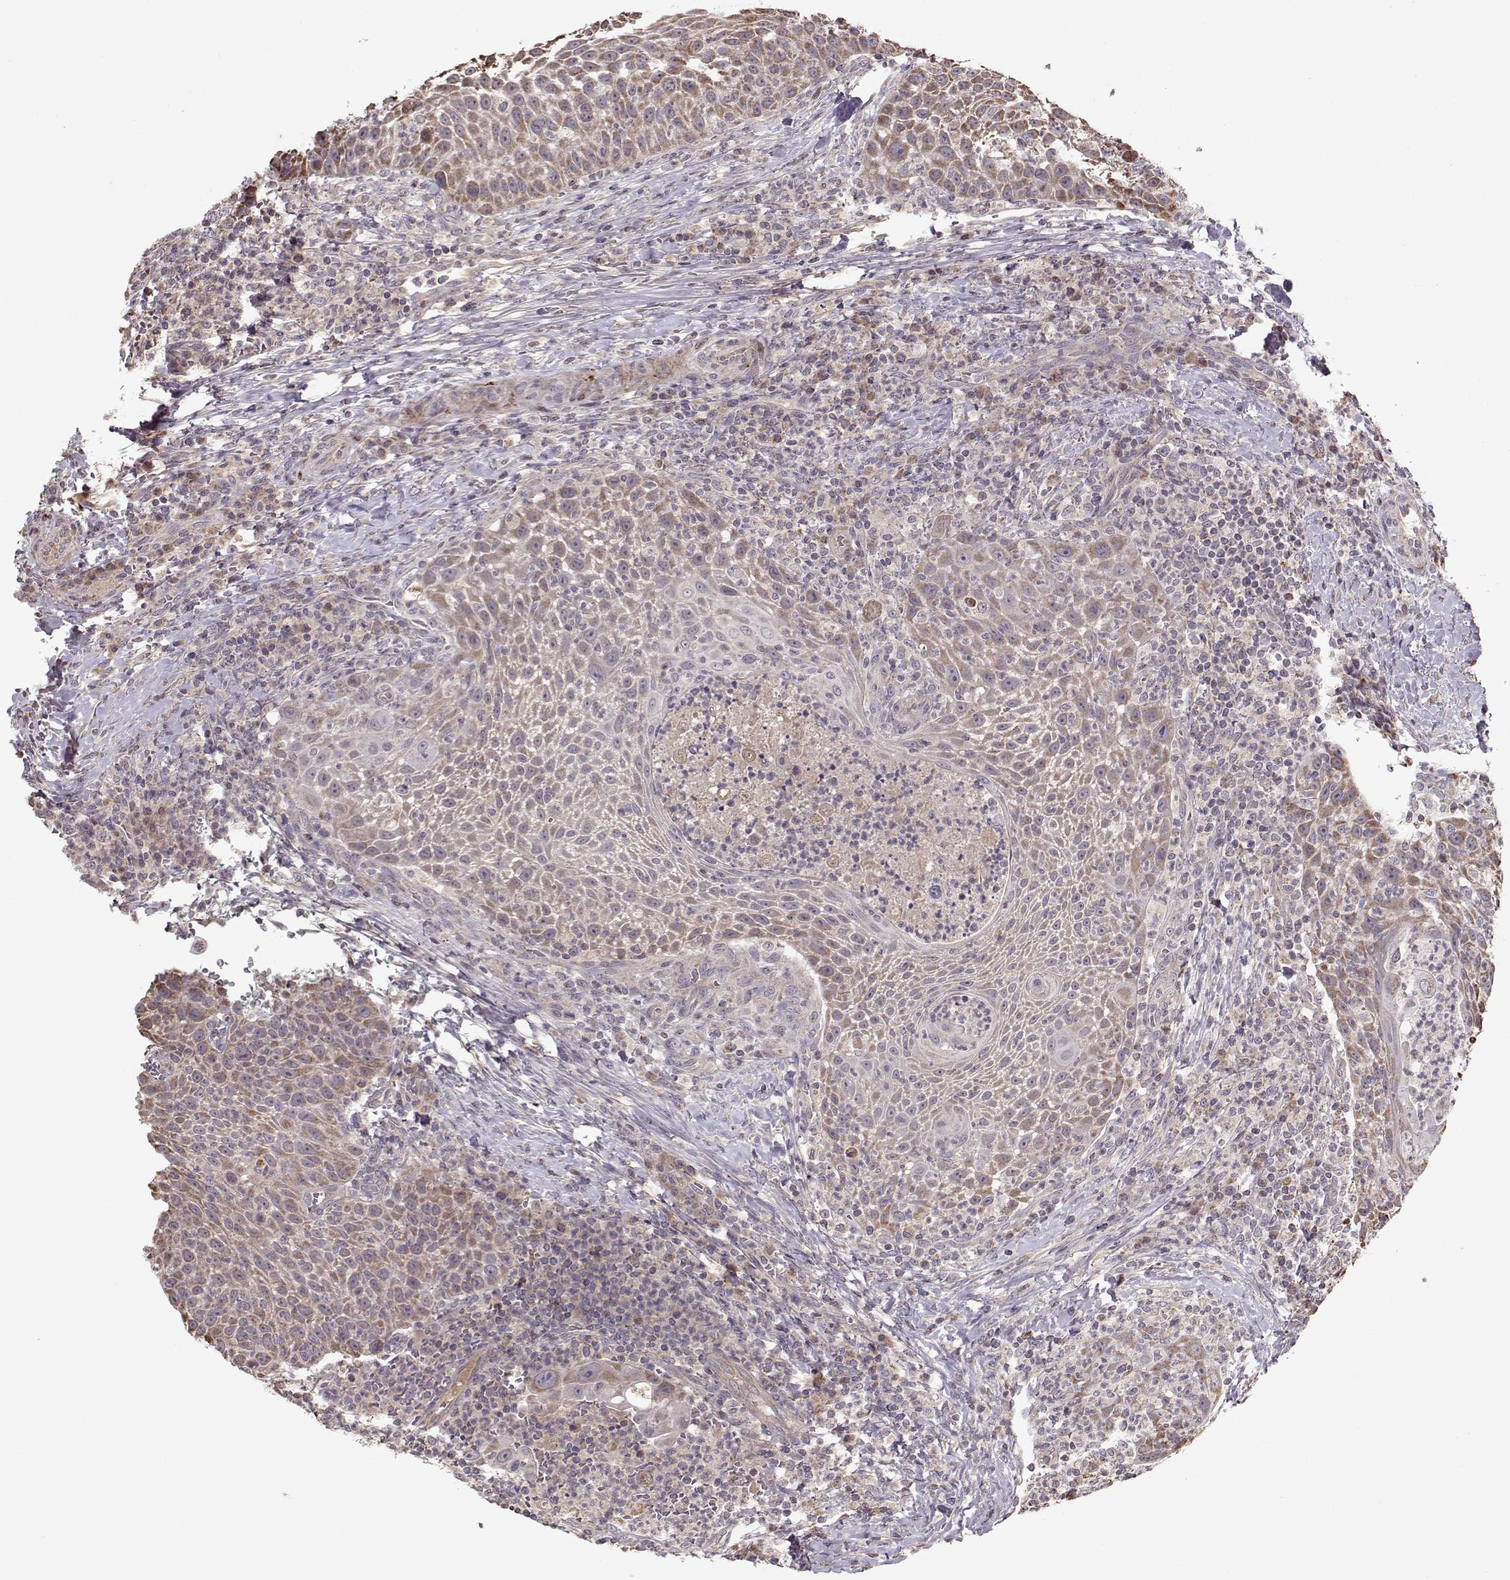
{"staining": {"intensity": "moderate", "quantity": ">75%", "location": "cytoplasmic/membranous"}, "tissue": "head and neck cancer", "cell_type": "Tumor cells", "image_type": "cancer", "snomed": [{"axis": "morphology", "description": "Squamous cell carcinoma, NOS"}, {"axis": "topography", "description": "Head-Neck"}], "caption": "A histopathology image showing moderate cytoplasmic/membranous staining in approximately >75% of tumor cells in head and neck squamous cell carcinoma, as visualized by brown immunohistochemical staining.", "gene": "CMTM3", "patient": {"sex": "male", "age": 69}}